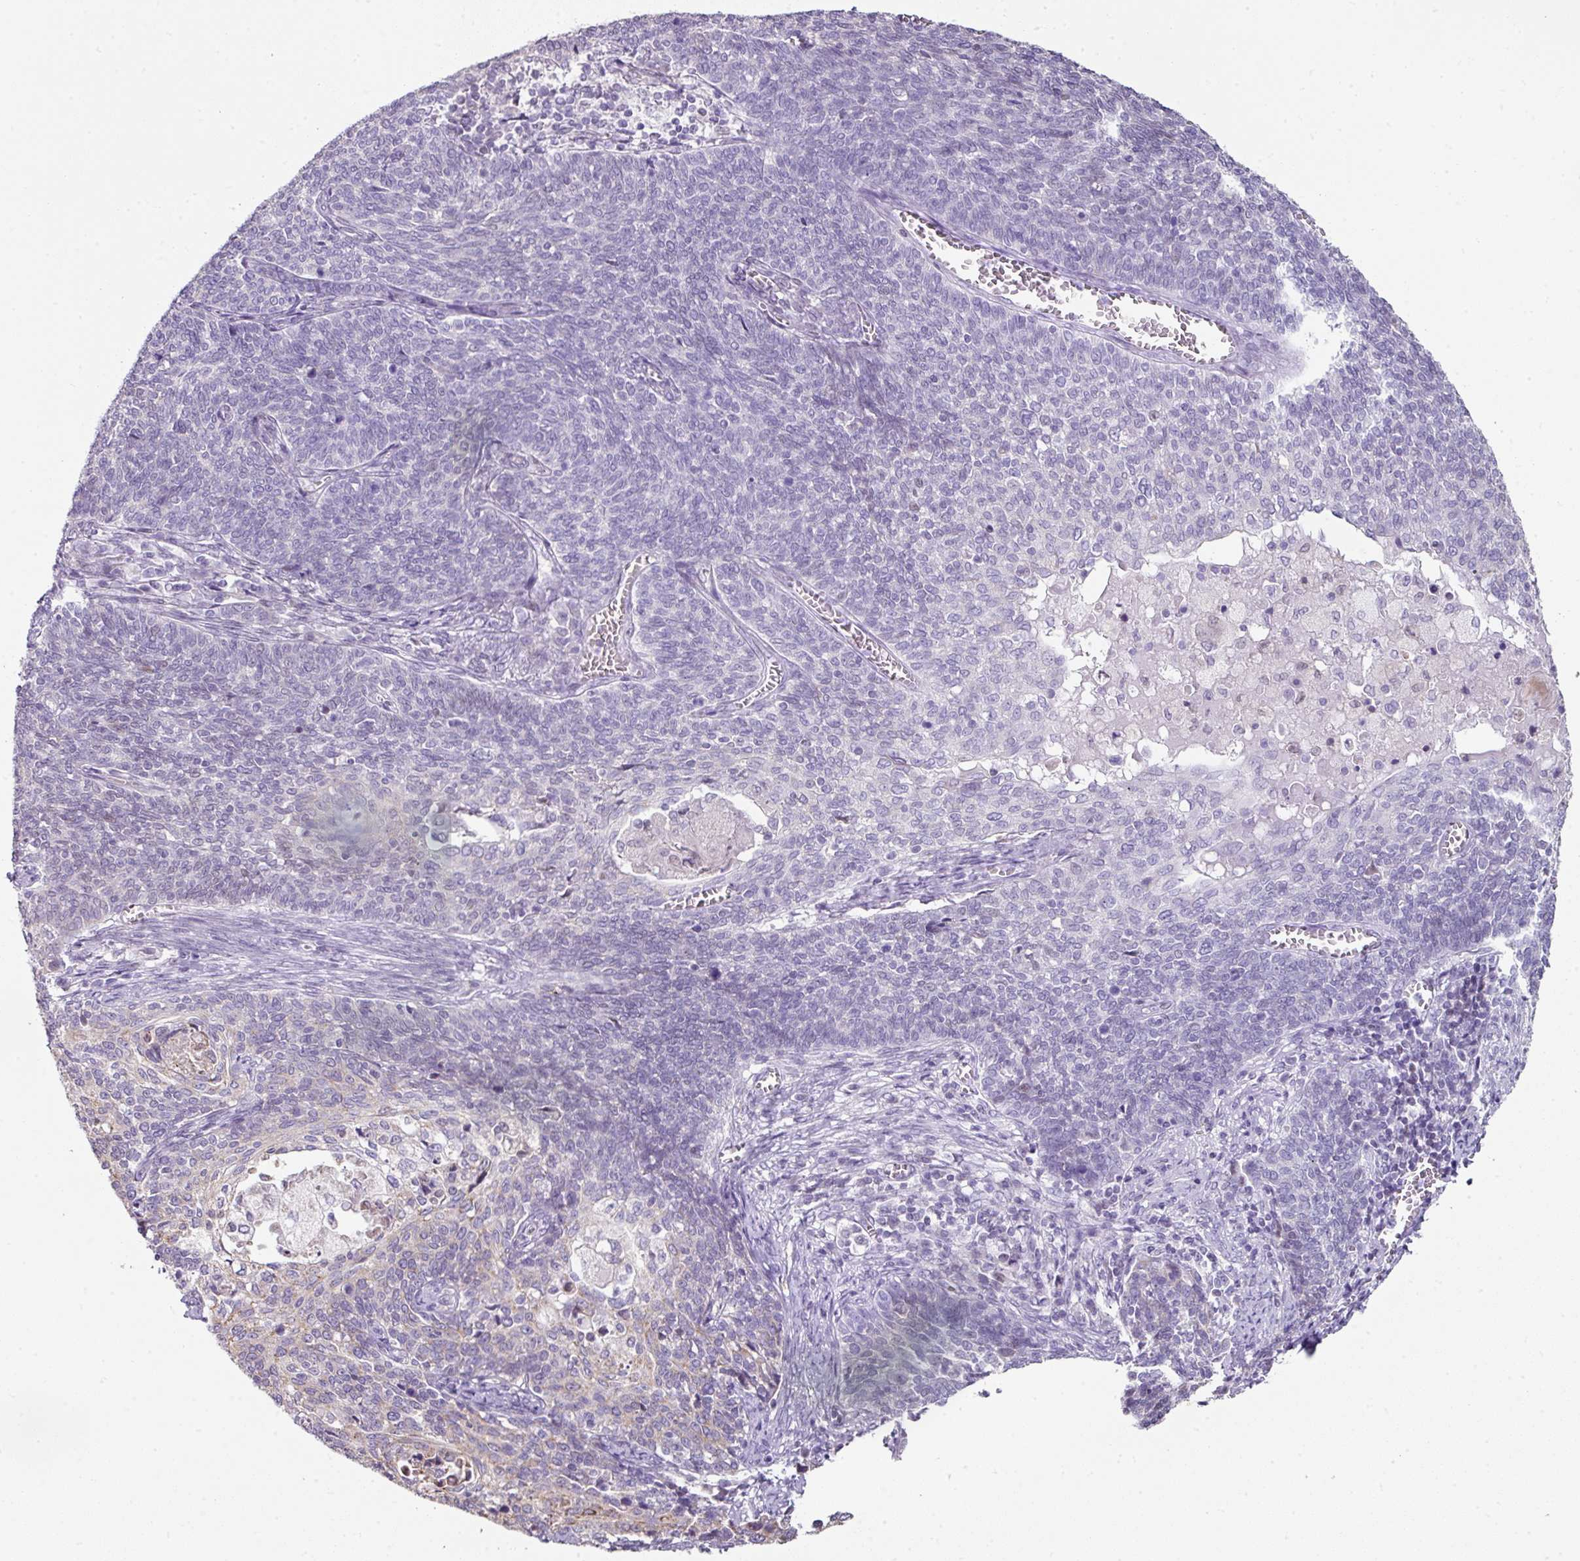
{"staining": {"intensity": "weak", "quantity": "<25%", "location": "cytoplasmic/membranous"}, "tissue": "cervical cancer", "cell_type": "Tumor cells", "image_type": "cancer", "snomed": [{"axis": "morphology", "description": "Squamous cell carcinoma, NOS"}, {"axis": "topography", "description": "Cervix"}], "caption": "The photomicrograph shows no staining of tumor cells in cervical squamous cell carcinoma. (Immunohistochemistry, brightfield microscopy, high magnification).", "gene": "ANKRD18A", "patient": {"sex": "female", "age": 39}}